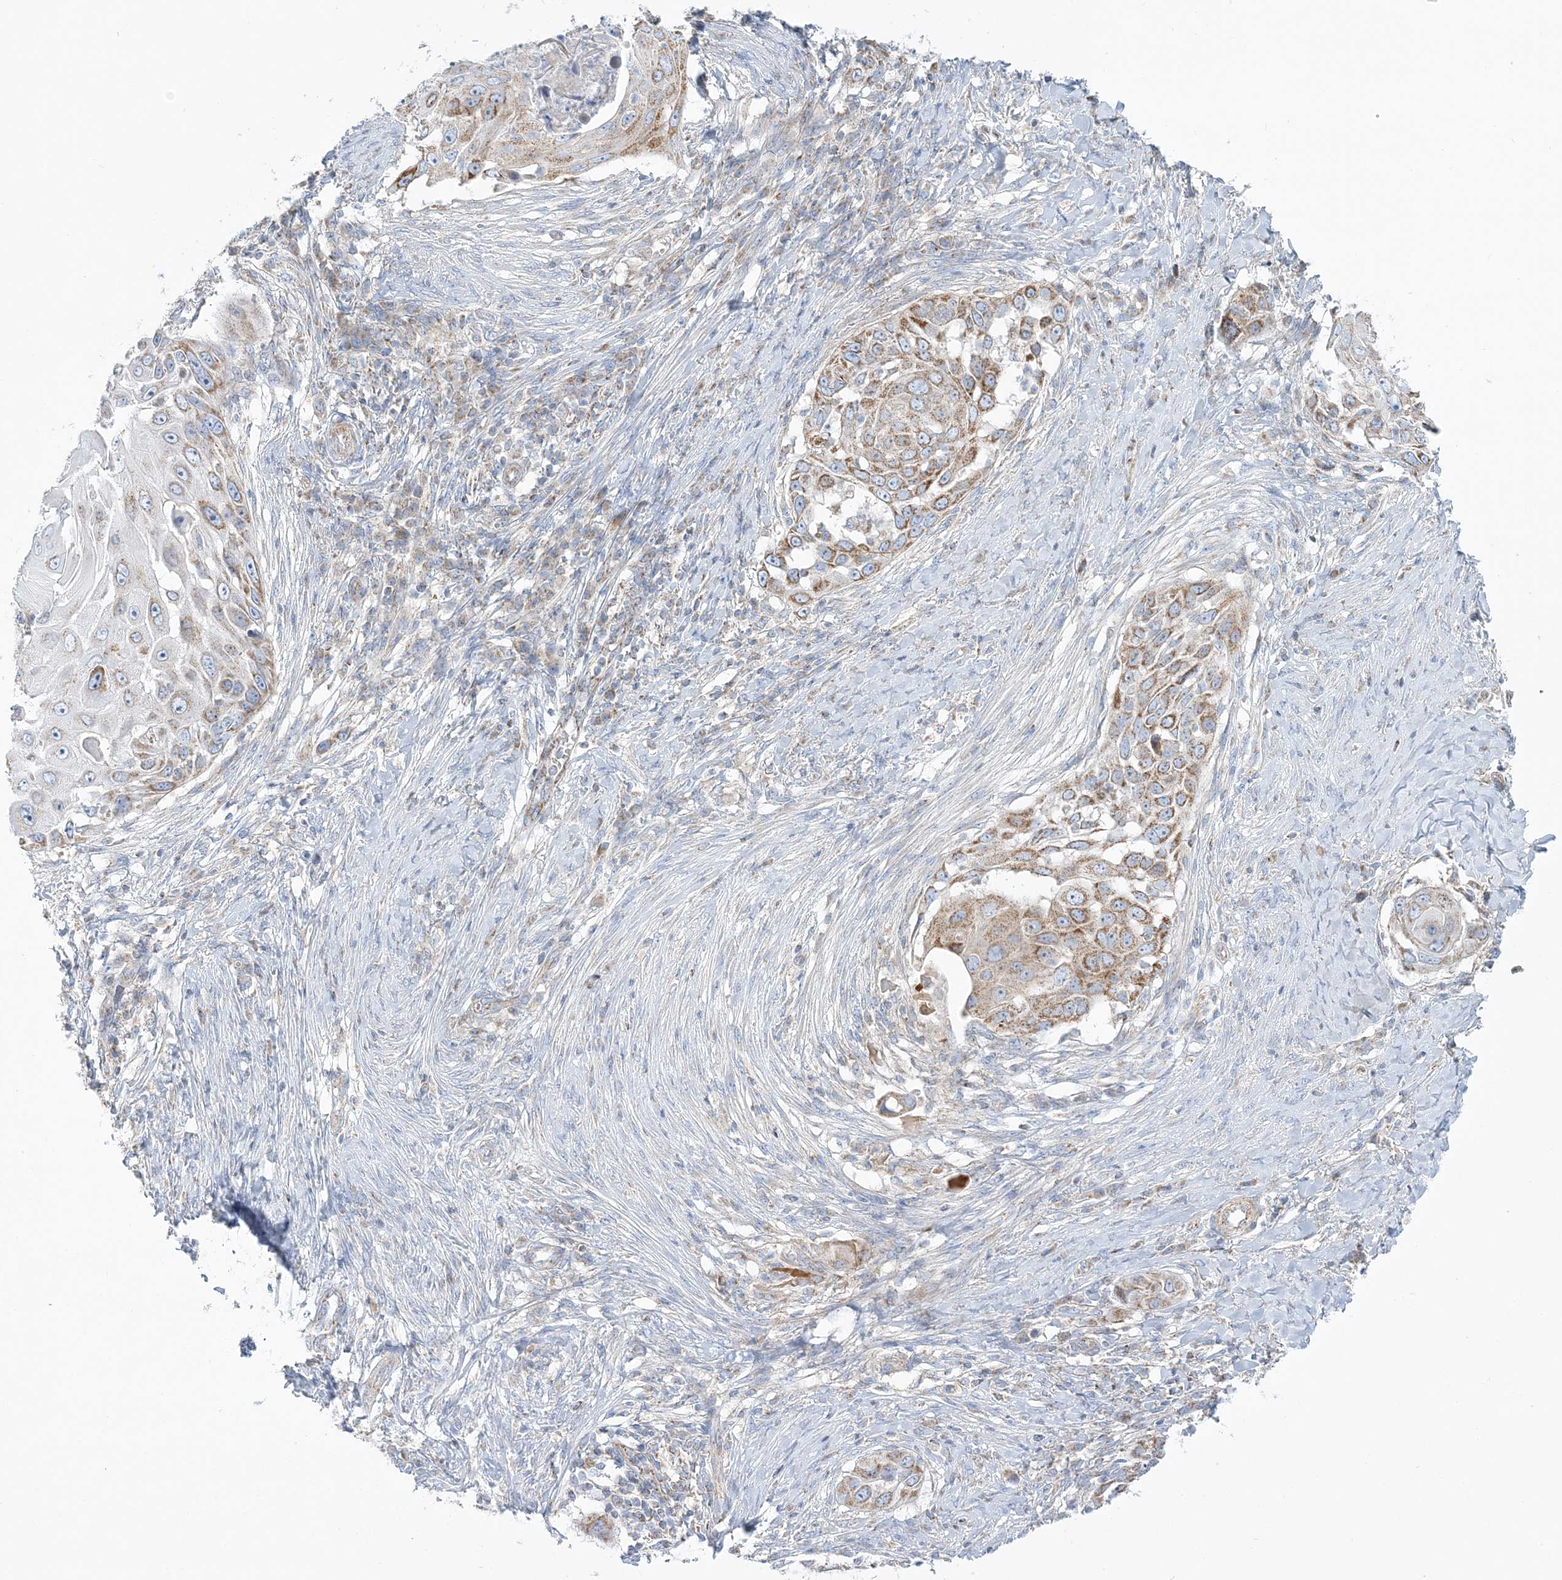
{"staining": {"intensity": "moderate", "quantity": ">75%", "location": "cytoplasmic/membranous"}, "tissue": "skin cancer", "cell_type": "Tumor cells", "image_type": "cancer", "snomed": [{"axis": "morphology", "description": "Squamous cell carcinoma, NOS"}, {"axis": "topography", "description": "Skin"}], "caption": "A histopathology image showing moderate cytoplasmic/membranous staining in about >75% of tumor cells in skin cancer (squamous cell carcinoma), as visualized by brown immunohistochemical staining.", "gene": "TBC1D14", "patient": {"sex": "female", "age": 44}}